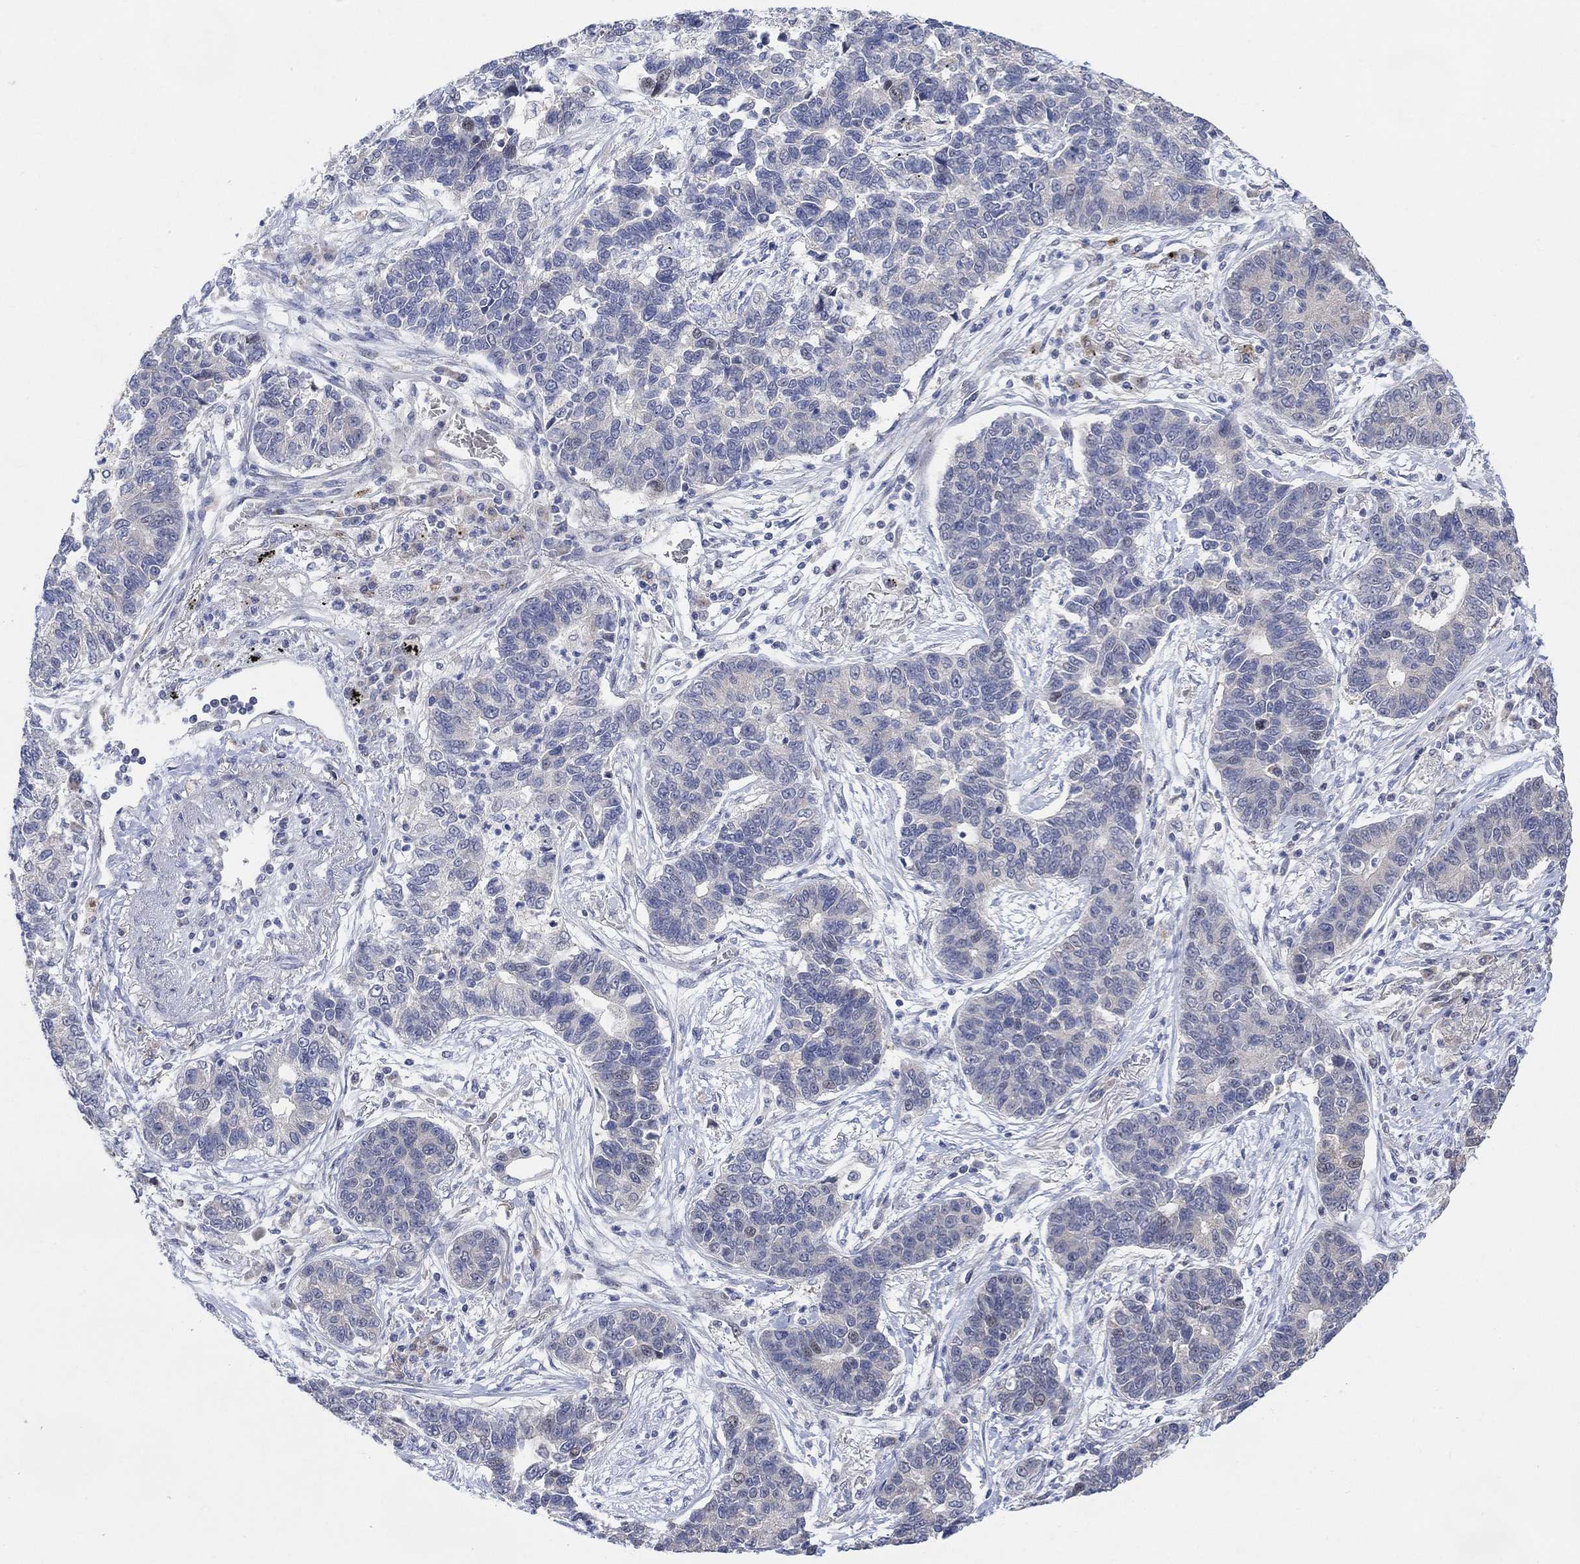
{"staining": {"intensity": "negative", "quantity": "none", "location": "none"}, "tissue": "lung cancer", "cell_type": "Tumor cells", "image_type": "cancer", "snomed": [{"axis": "morphology", "description": "Adenocarcinoma, NOS"}, {"axis": "topography", "description": "Lung"}], "caption": "Image shows no protein expression in tumor cells of lung cancer tissue.", "gene": "CNTF", "patient": {"sex": "female", "age": 57}}